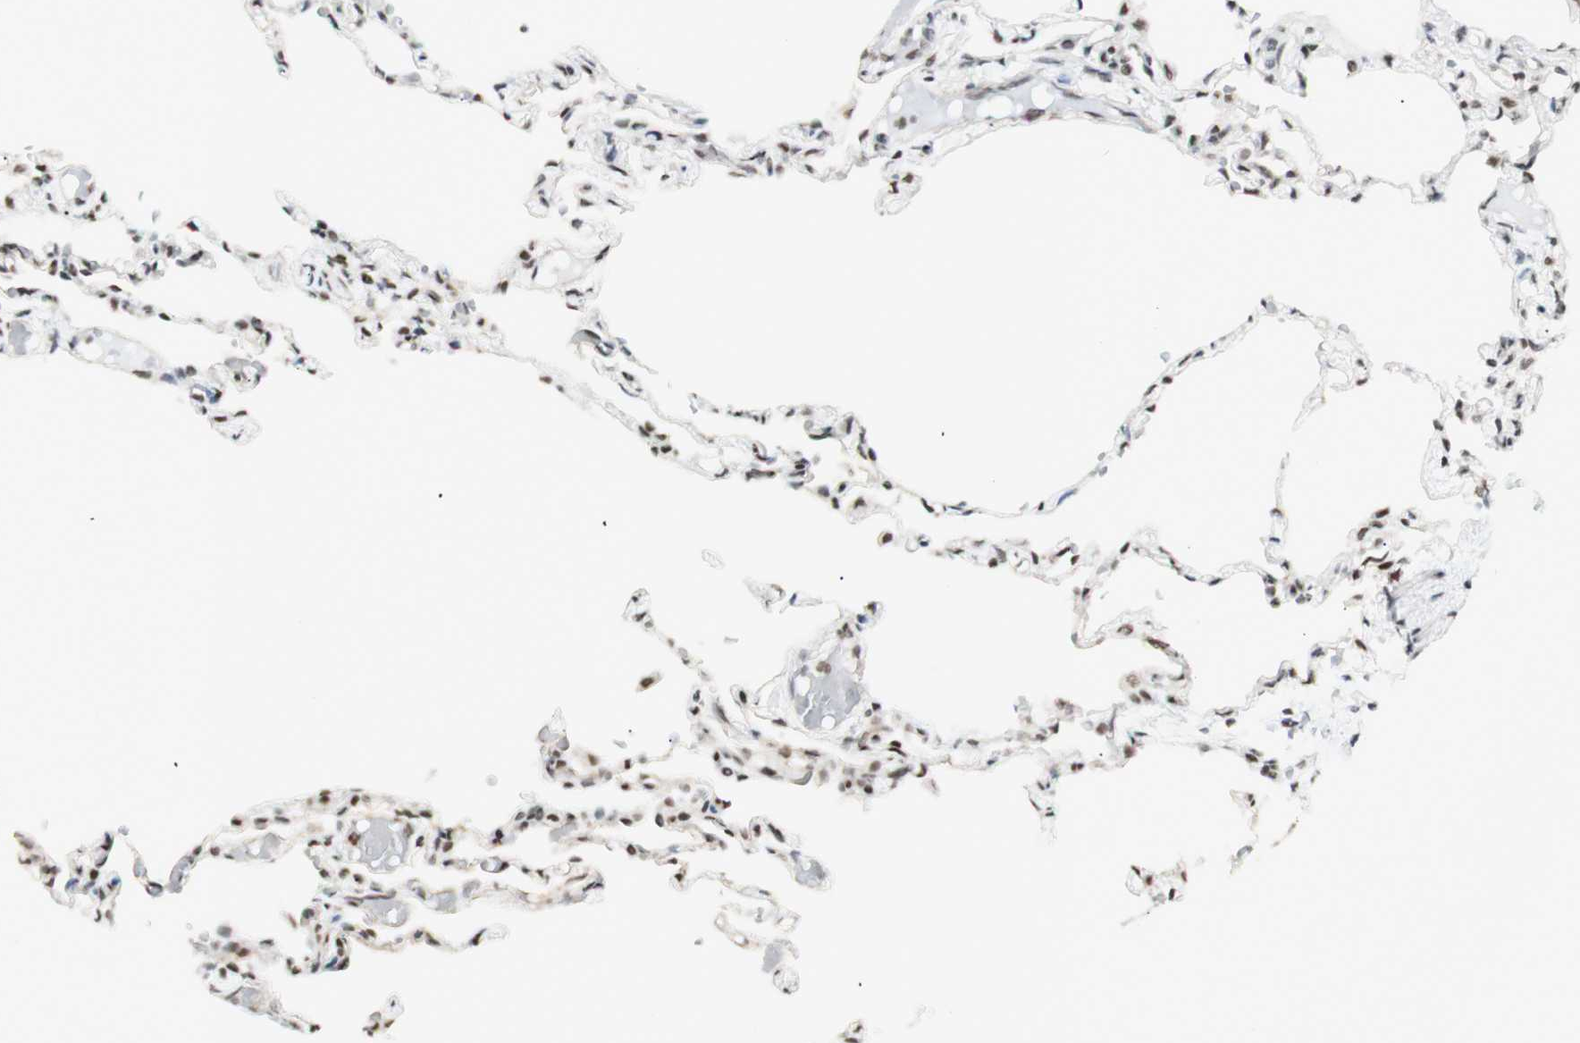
{"staining": {"intensity": "moderate", "quantity": ">75%", "location": "nuclear"}, "tissue": "lung", "cell_type": "Alveolar cells", "image_type": "normal", "snomed": [{"axis": "morphology", "description": "Normal tissue, NOS"}, {"axis": "topography", "description": "Lung"}], "caption": "The histopathology image displays immunohistochemical staining of unremarkable lung. There is moderate nuclear positivity is identified in about >75% of alveolar cells. (DAB (3,3'-diaminobenzidine) IHC, brown staining for protein, blue staining for nuclei).", "gene": "ZMYM6", "patient": {"sex": "male", "age": 21}}